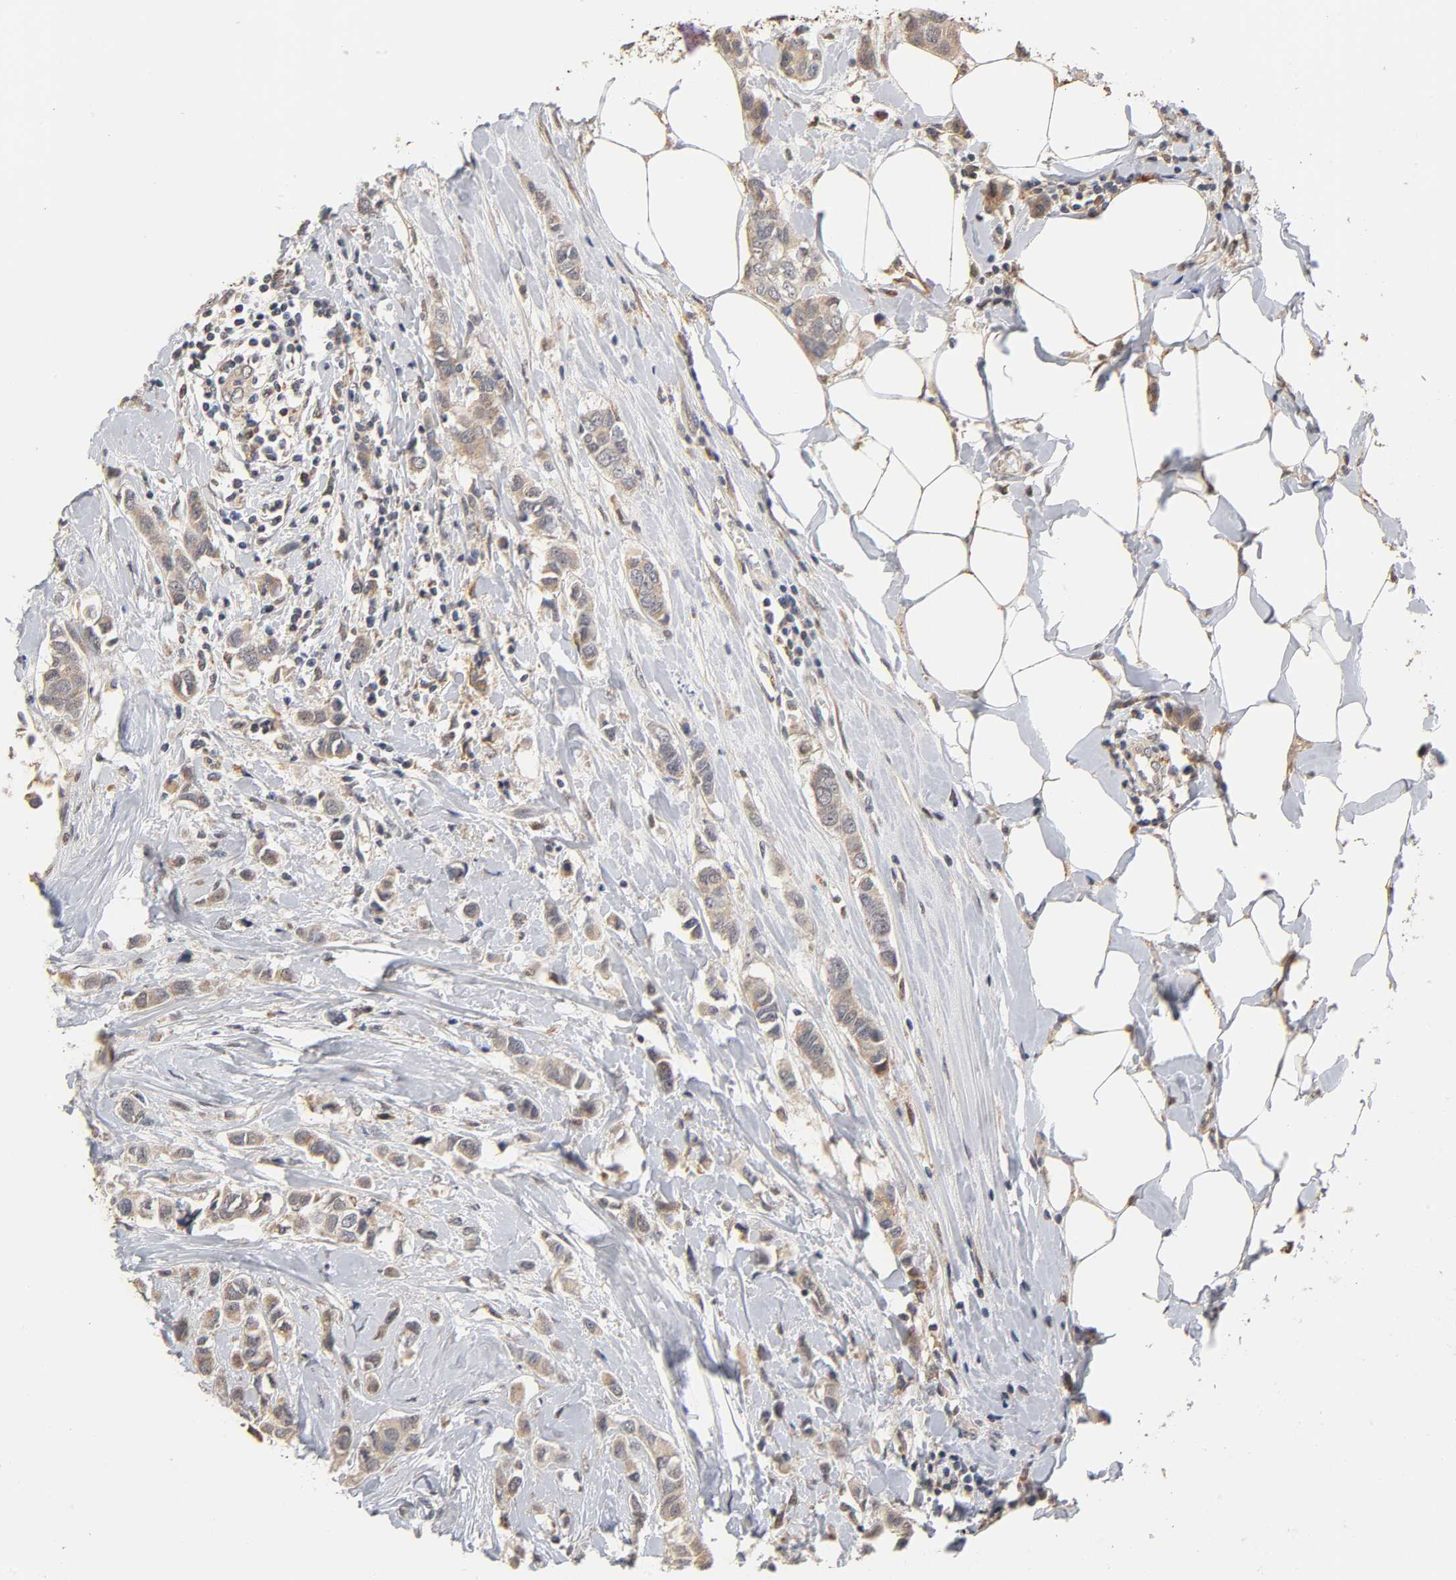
{"staining": {"intensity": "weak", "quantity": ">75%", "location": "cytoplasmic/membranous"}, "tissue": "breast cancer", "cell_type": "Tumor cells", "image_type": "cancer", "snomed": [{"axis": "morphology", "description": "Duct carcinoma"}, {"axis": "topography", "description": "Breast"}], "caption": "Immunohistochemical staining of human breast invasive ductal carcinoma shows low levels of weak cytoplasmic/membranous protein positivity in about >75% of tumor cells.", "gene": "GSTZ1", "patient": {"sex": "female", "age": 50}}